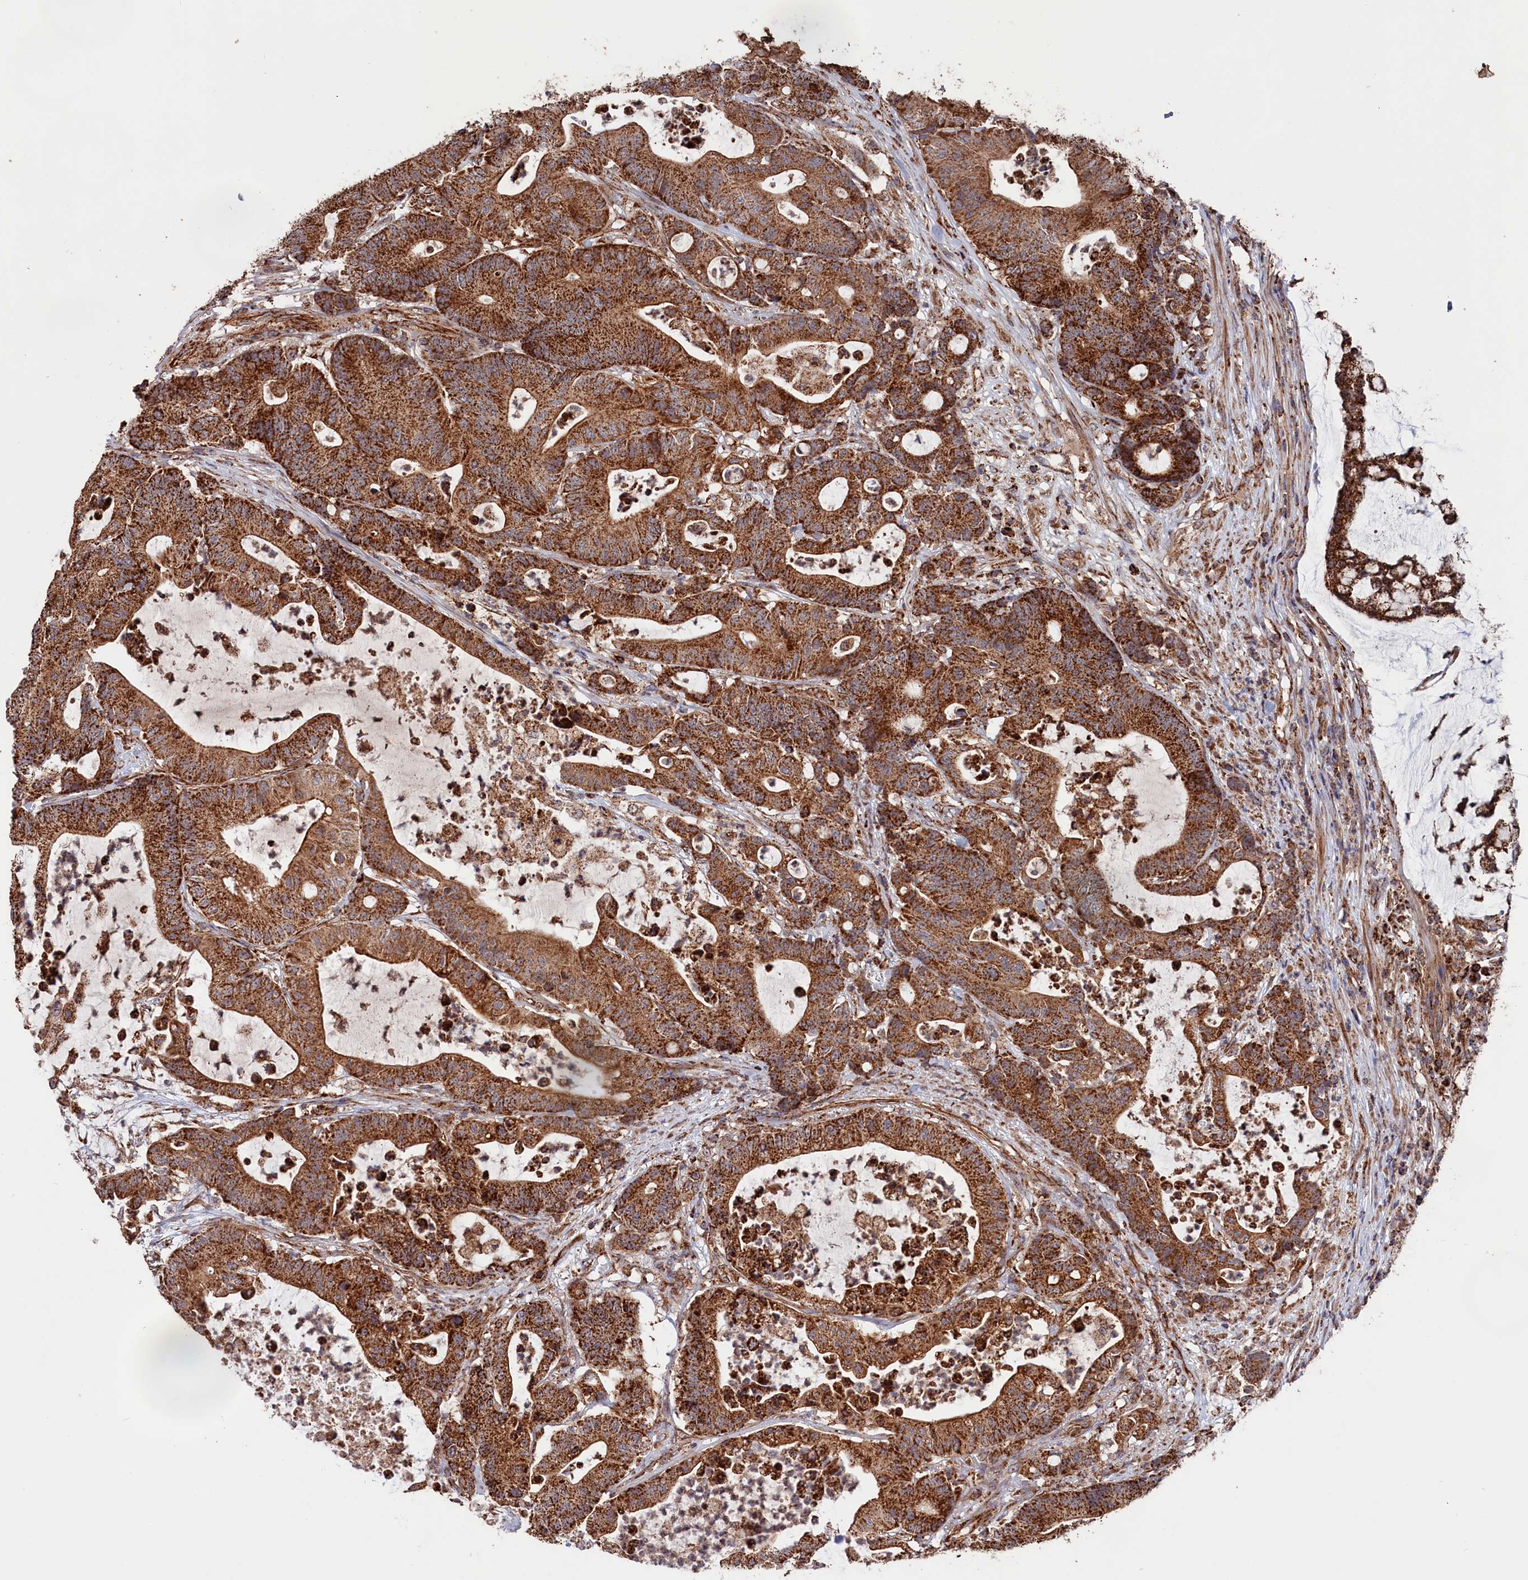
{"staining": {"intensity": "strong", "quantity": ">75%", "location": "cytoplasmic/membranous"}, "tissue": "colorectal cancer", "cell_type": "Tumor cells", "image_type": "cancer", "snomed": [{"axis": "morphology", "description": "Adenocarcinoma, NOS"}, {"axis": "topography", "description": "Colon"}], "caption": "Immunohistochemical staining of human colorectal adenocarcinoma exhibits high levels of strong cytoplasmic/membranous protein positivity in approximately >75% of tumor cells.", "gene": "MACROD1", "patient": {"sex": "female", "age": 84}}